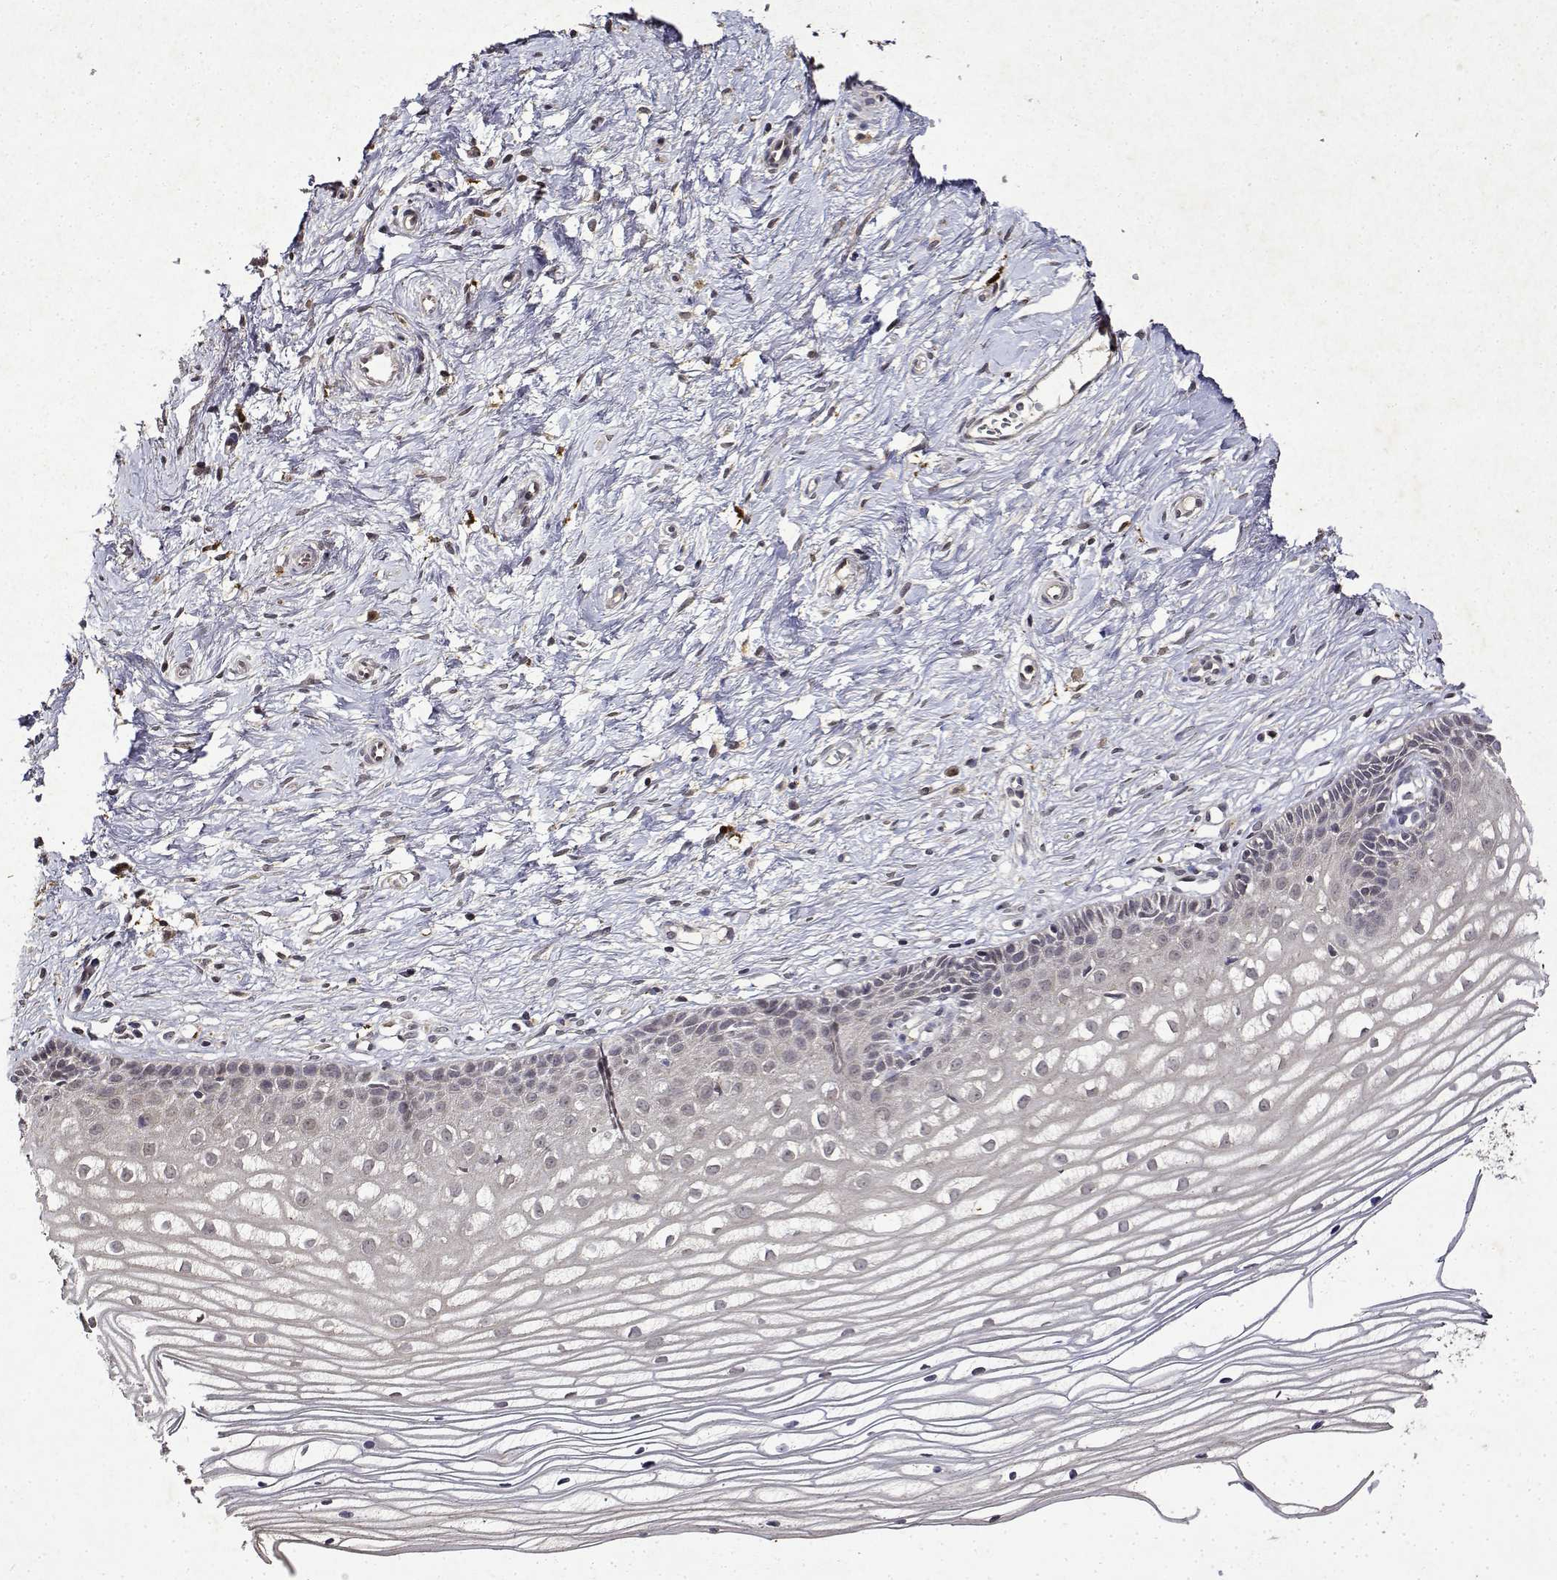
{"staining": {"intensity": "negative", "quantity": "none", "location": "none"}, "tissue": "cervix", "cell_type": "Glandular cells", "image_type": "normal", "snomed": [{"axis": "morphology", "description": "Normal tissue, NOS"}, {"axis": "topography", "description": "Cervix"}], "caption": "Glandular cells are negative for protein expression in benign human cervix.", "gene": "BDNF", "patient": {"sex": "female", "age": 40}}